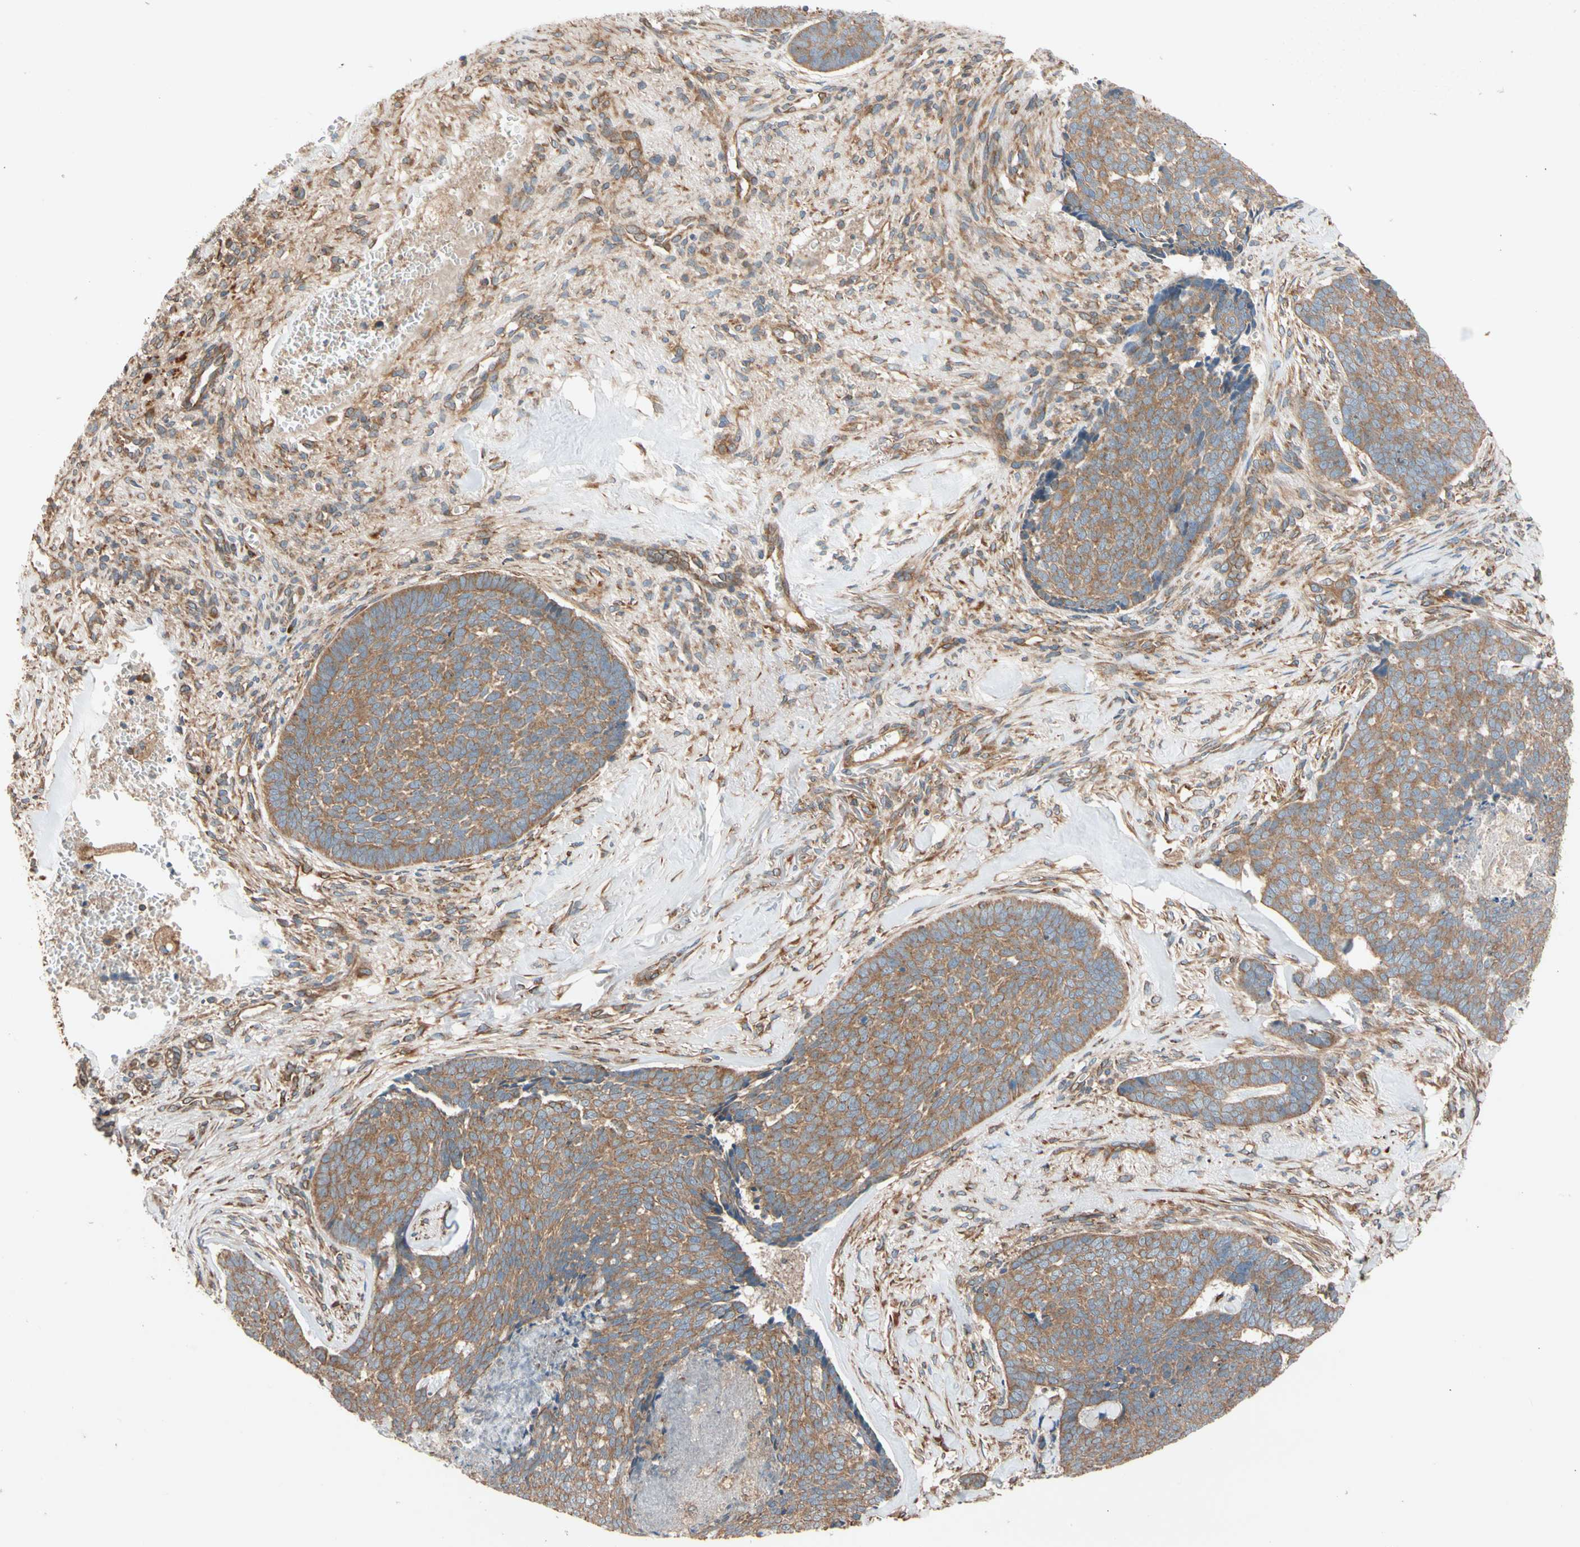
{"staining": {"intensity": "moderate", "quantity": ">75%", "location": "cytoplasmic/membranous"}, "tissue": "skin cancer", "cell_type": "Tumor cells", "image_type": "cancer", "snomed": [{"axis": "morphology", "description": "Basal cell carcinoma"}, {"axis": "topography", "description": "Skin"}], "caption": "Protein analysis of skin cancer tissue exhibits moderate cytoplasmic/membranous positivity in about >75% of tumor cells. (brown staining indicates protein expression, while blue staining denotes nuclei).", "gene": "PHYH", "patient": {"sex": "male", "age": 84}}